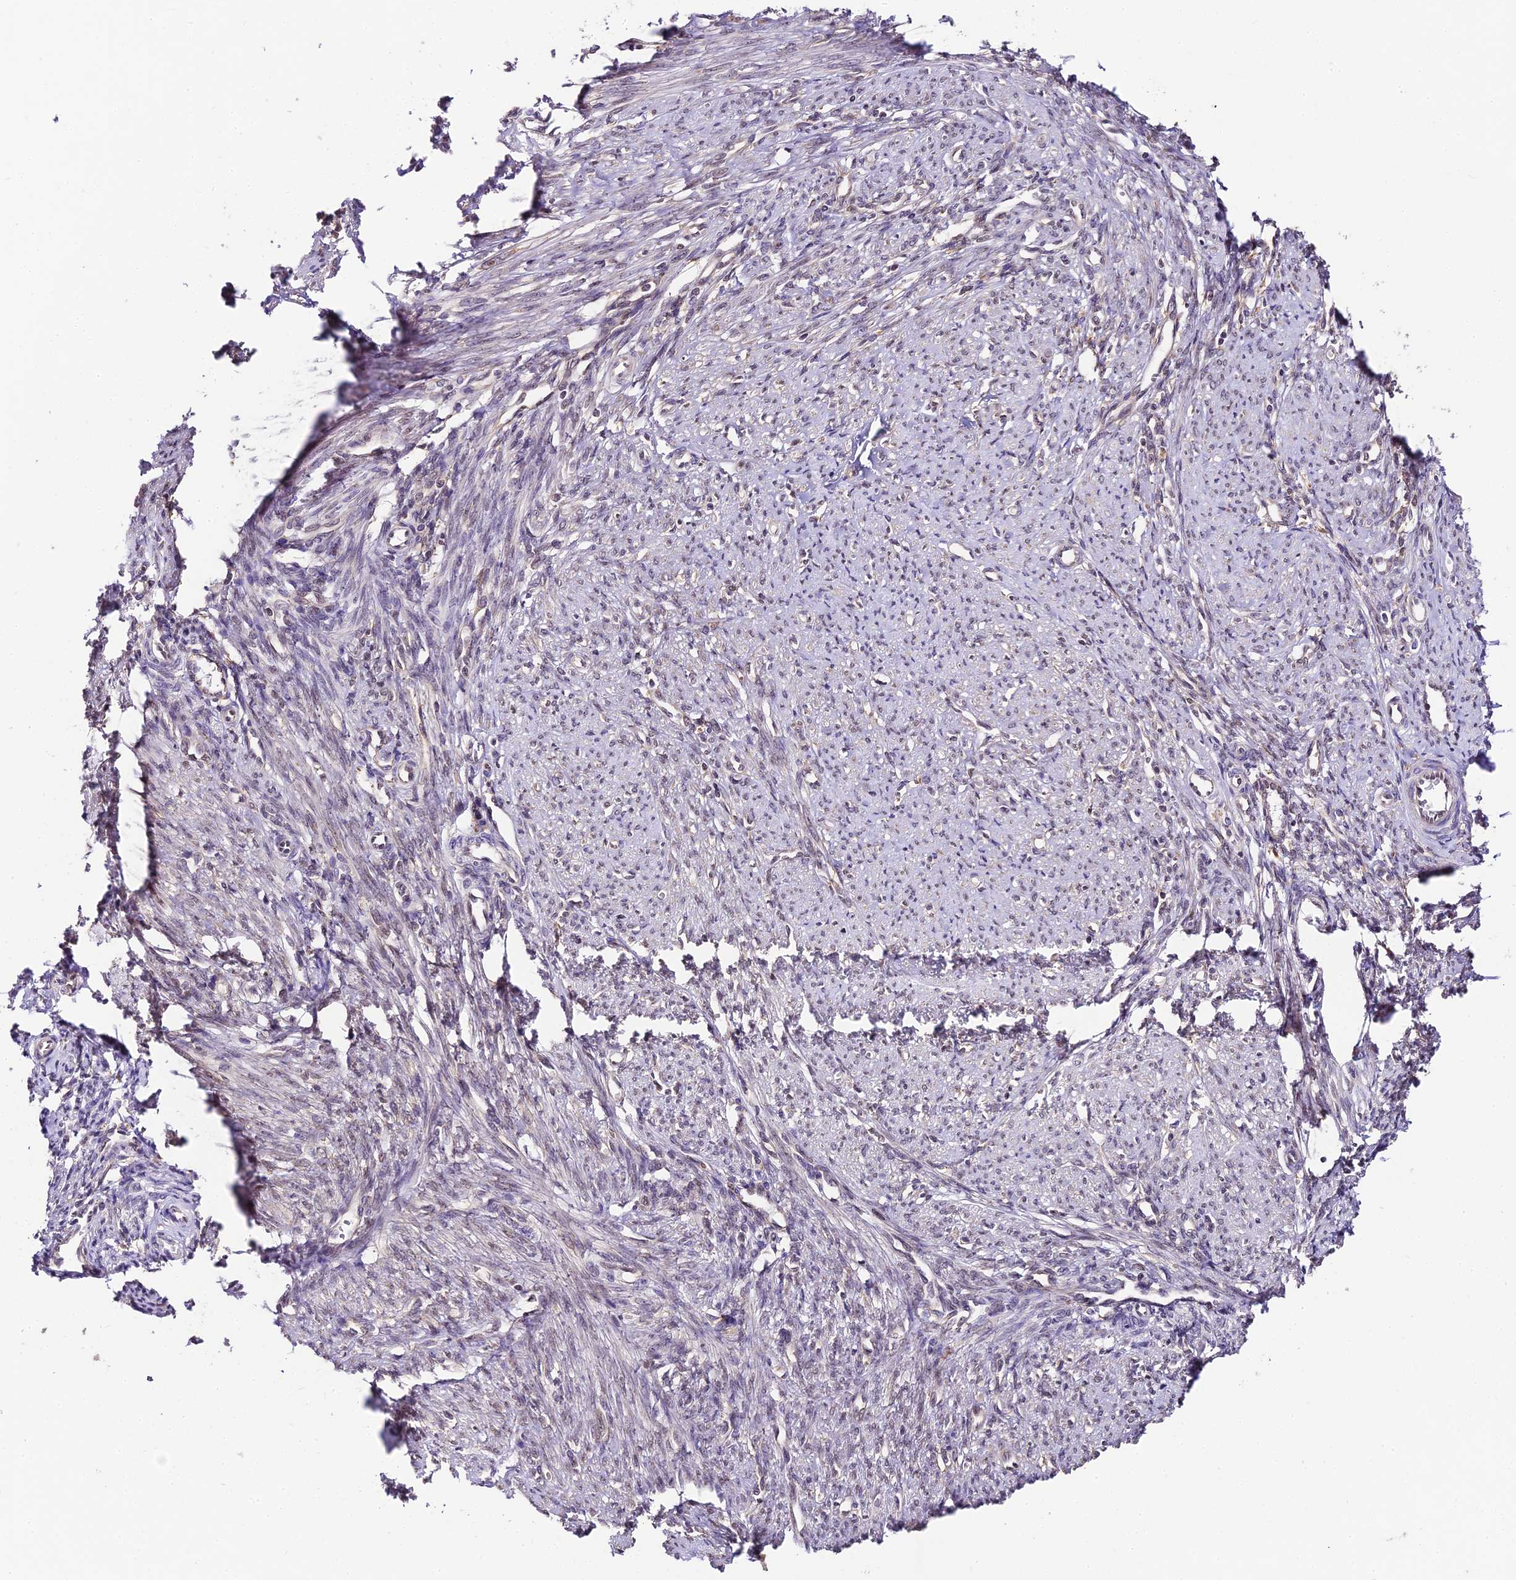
{"staining": {"intensity": "weak", "quantity": "25%-75%", "location": "cytoplasmic/membranous,nuclear"}, "tissue": "smooth muscle", "cell_type": "Smooth muscle cells", "image_type": "normal", "snomed": [{"axis": "morphology", "description": "Normal tissue, NOS"}, {"axis": "topography", "description": "Smooth muscle"}, {"axis": "topography", "description": "Uterus"}], "caption": "About 25%-75% of smooth muscle cells in normal human smooth muscle reveal weak cytoplasmic/membranous,nuclear protein staining as visualized by brown immunohistochemical staining.", "gene": "TRIM22", "patient": {"sex": "female", "age": 59}}